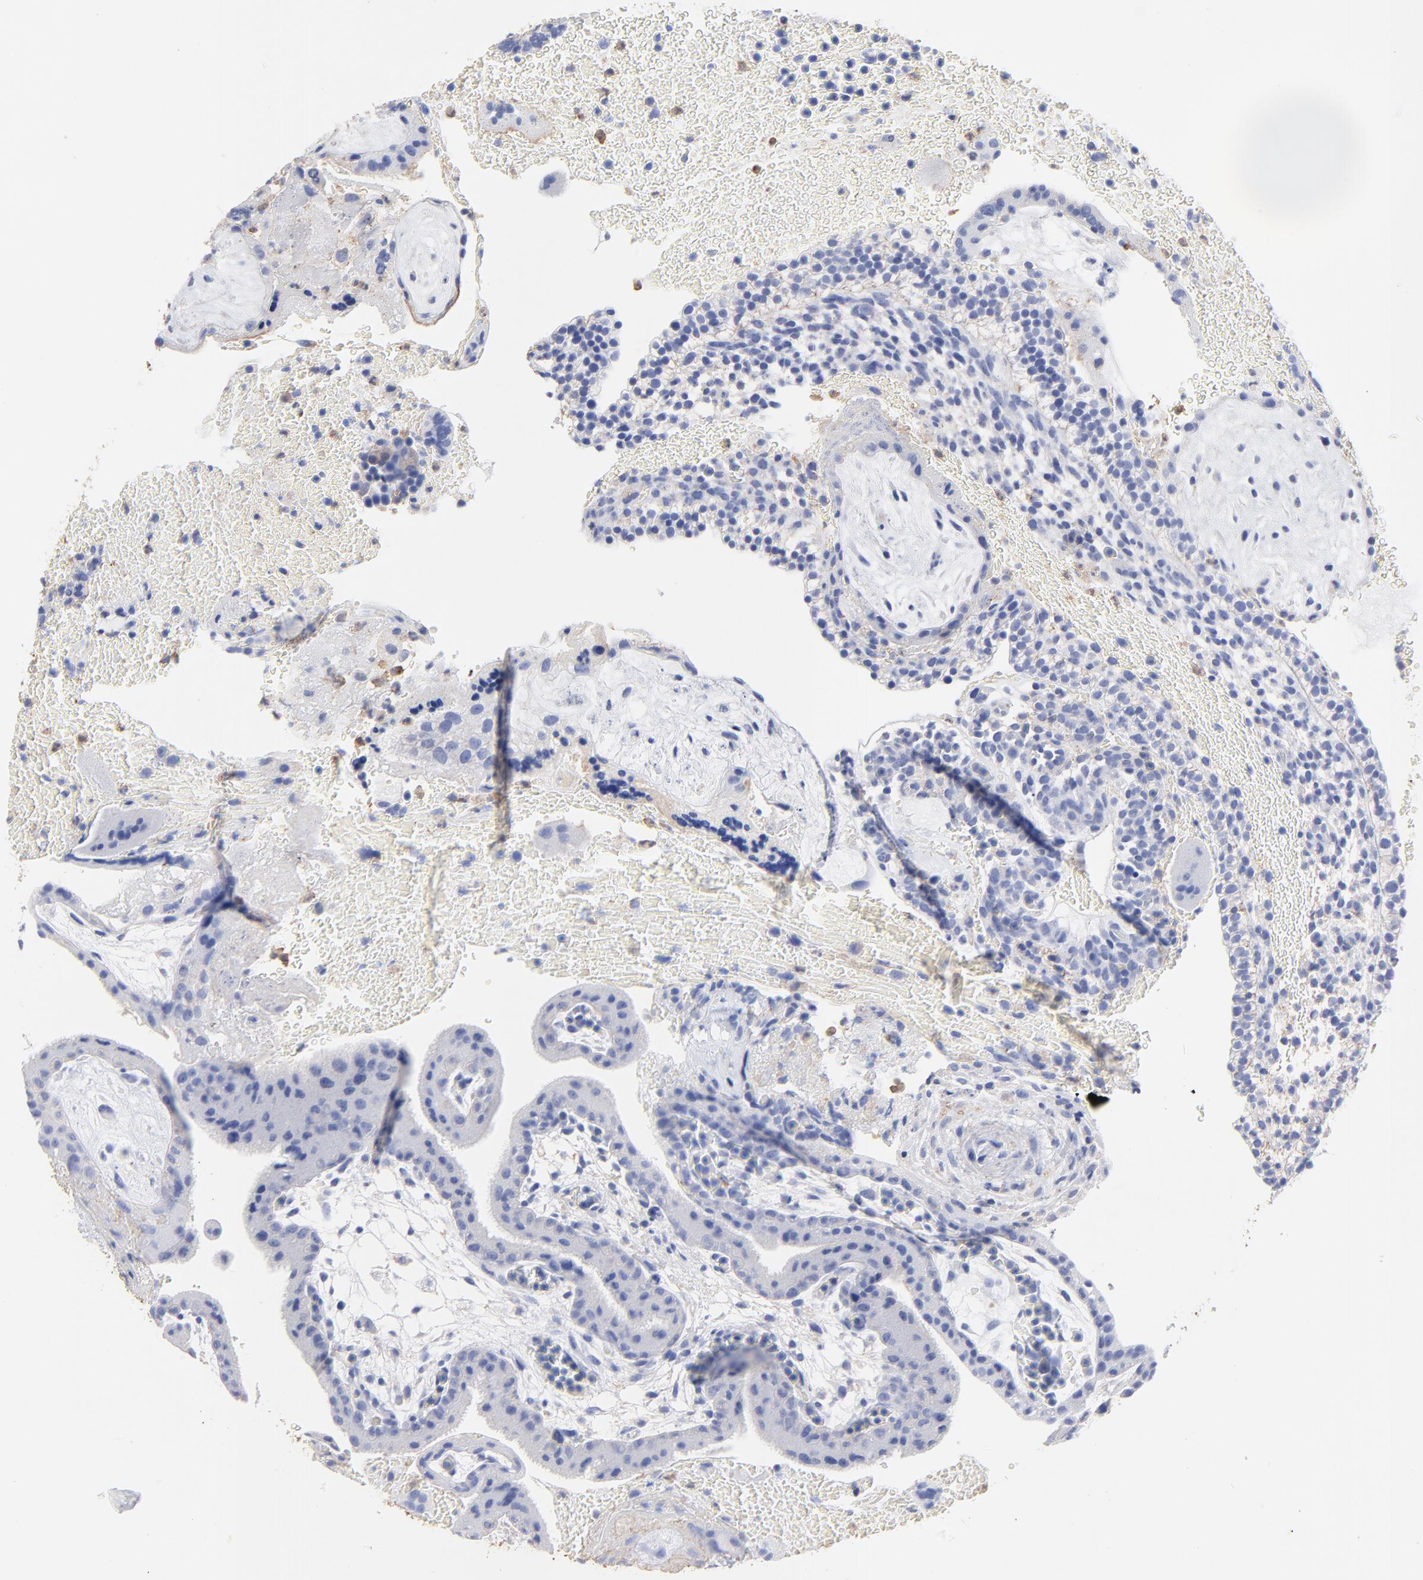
{"staining": {"intensity": "negative", "quantity": "none", "location": "none"}, "tissue": "placenta", "cell_type": "Trophoblastic cells", "image_type": "normal", "snomed": [{"axis": "morphology", "description": "Normal tissue, NOS"}, {"axis": "topography", "description": "Placenta"}], "caption": "Human placenta stained for a protein using immunohistochemistry (IHC) shows no positivity in trophoblastic cells.", "gene": "ASL", "patient": {"sex": "female", "age": 19}}